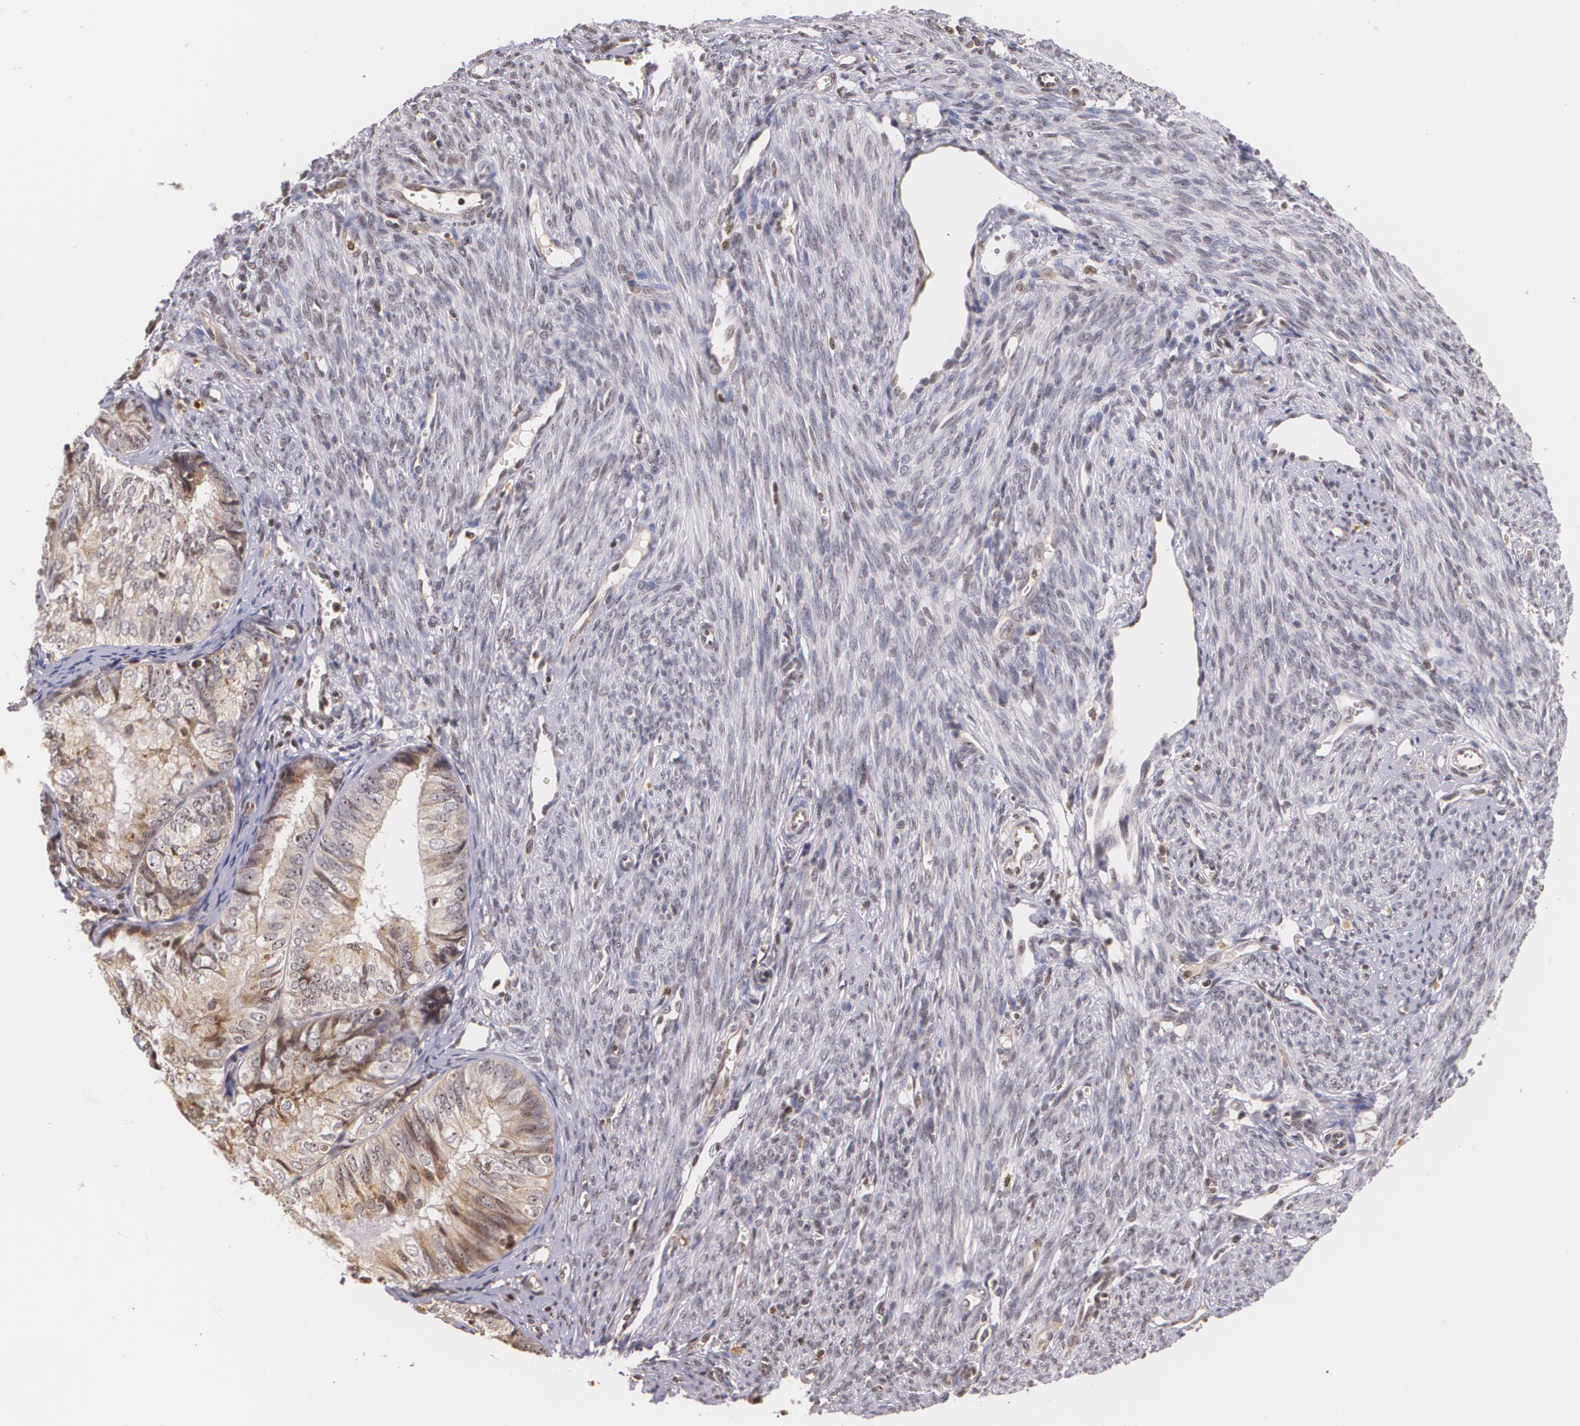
{"staining": {"intensity": "weak", "quantity": ">75%", "location": "cytoplasmic/membranous"}, "tissue": "endometrial cancer", "cell_type": "Tumor cells", "image_type": "cancer", "snomed": [{"axis": "morphology", "description": "Adenocarcinoma, NOS"}, {"axis": "topography", "description": "Endometrium"}], "caption": "Endometrial cancer (adenocarcinoma) stained with DAB (3,3'-diaminobenzidine) immunohistochemistry (IHC) reveals low levels of weak cytoplasmic/membranous expression in approximately >75% of tumor cells.", "gene": "VAV3", "patient": {"sex": "female", "age": 66}}